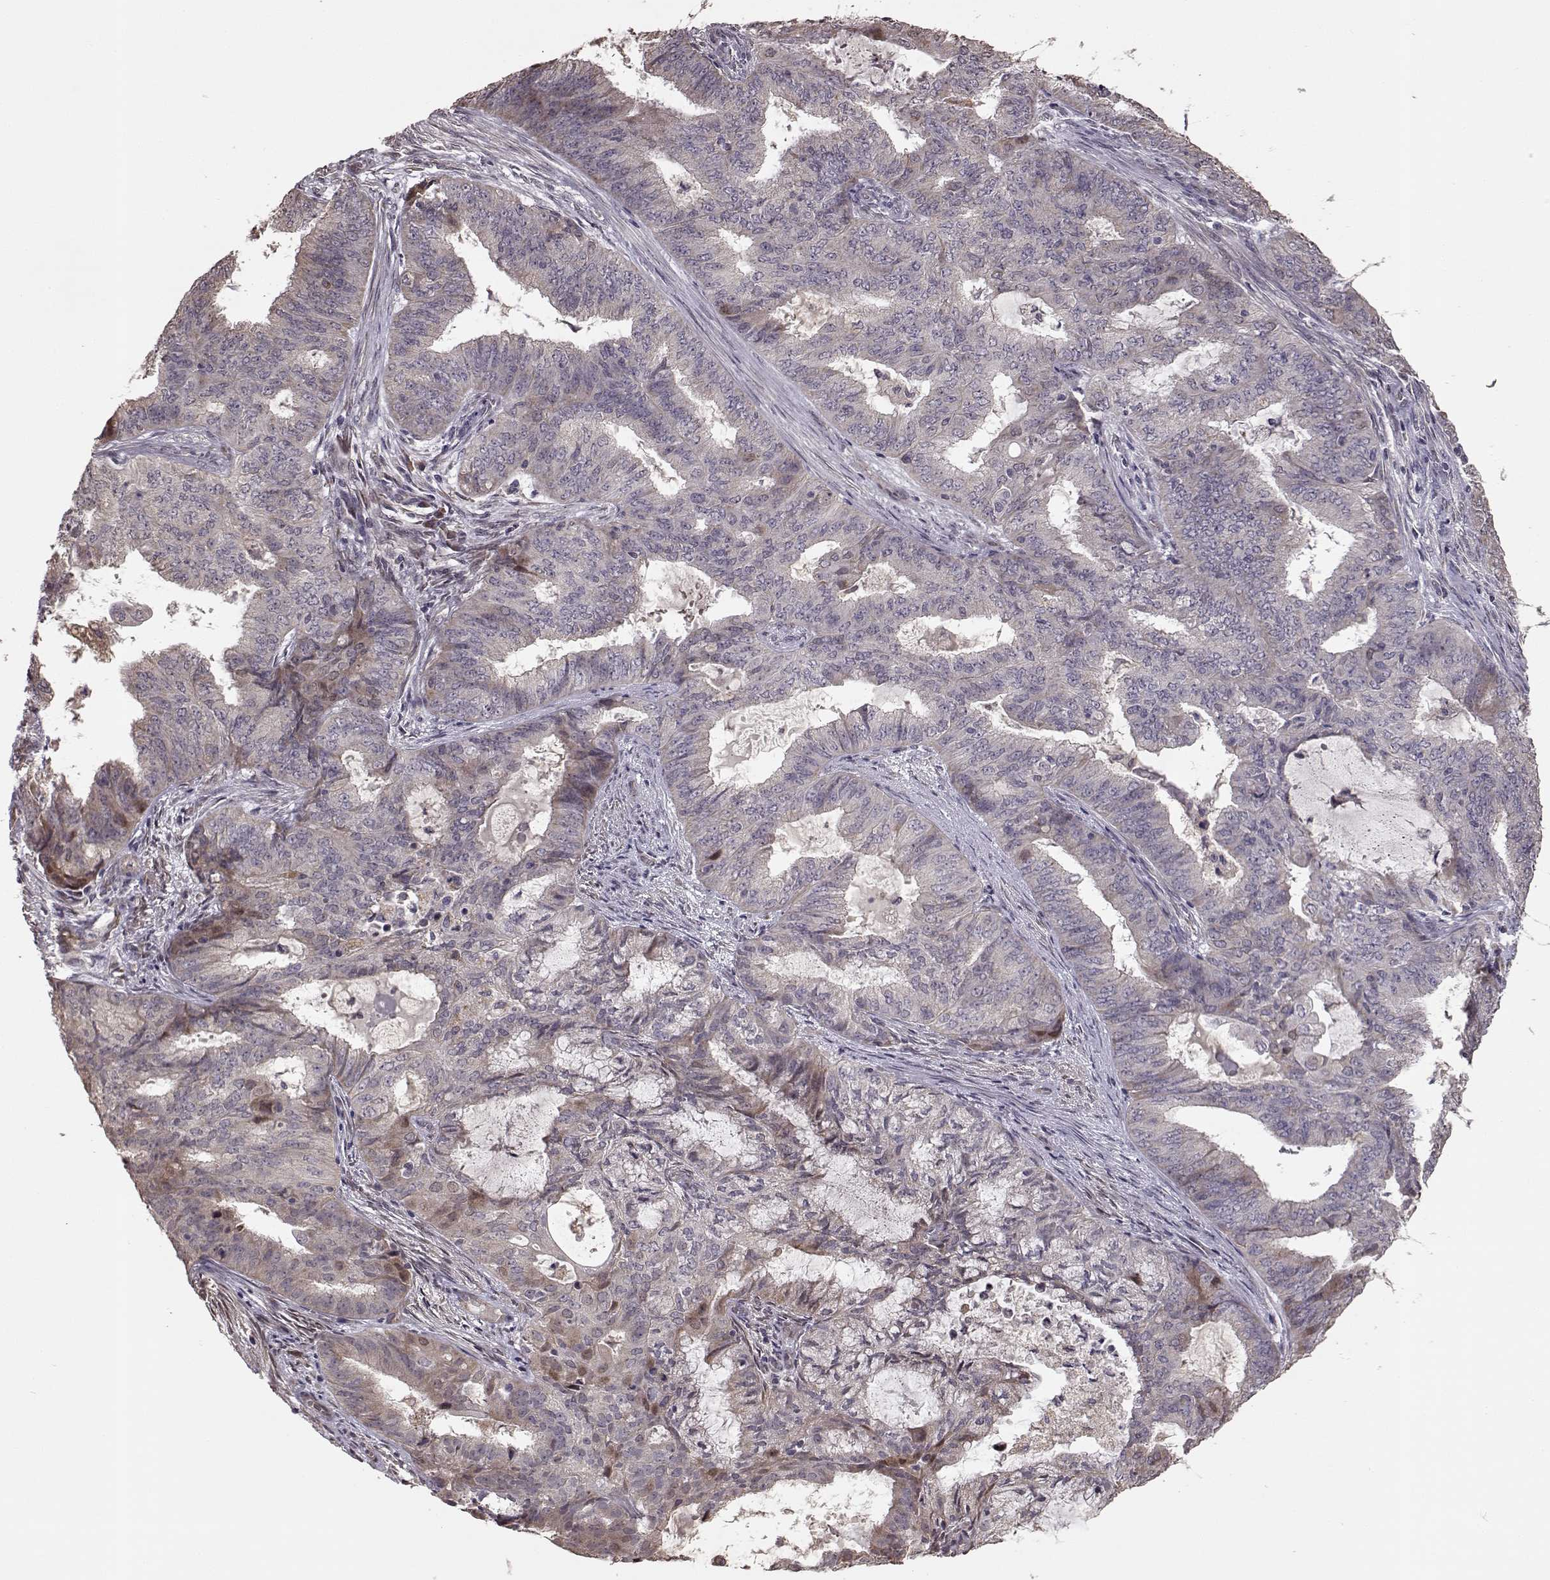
{"staining": {"intensity": "negative", "quantity": "none", "location": "none"}, "tissue": "endometrial cancer", "cell_type": "Tumor cells", "image_type": "cancer", "snomed": [{"axis": "morphology", "description": "Adenocarcinoma, NOS"}, {"axis": "topography", "description": "Endometrium"}], "caption": "The immunohistochemistry (IHC) image has no significant expression in tumor cells of endometrial cancer tissue.", "gene": "BACH2", "patient": {"sex": "female", "age": 62}}